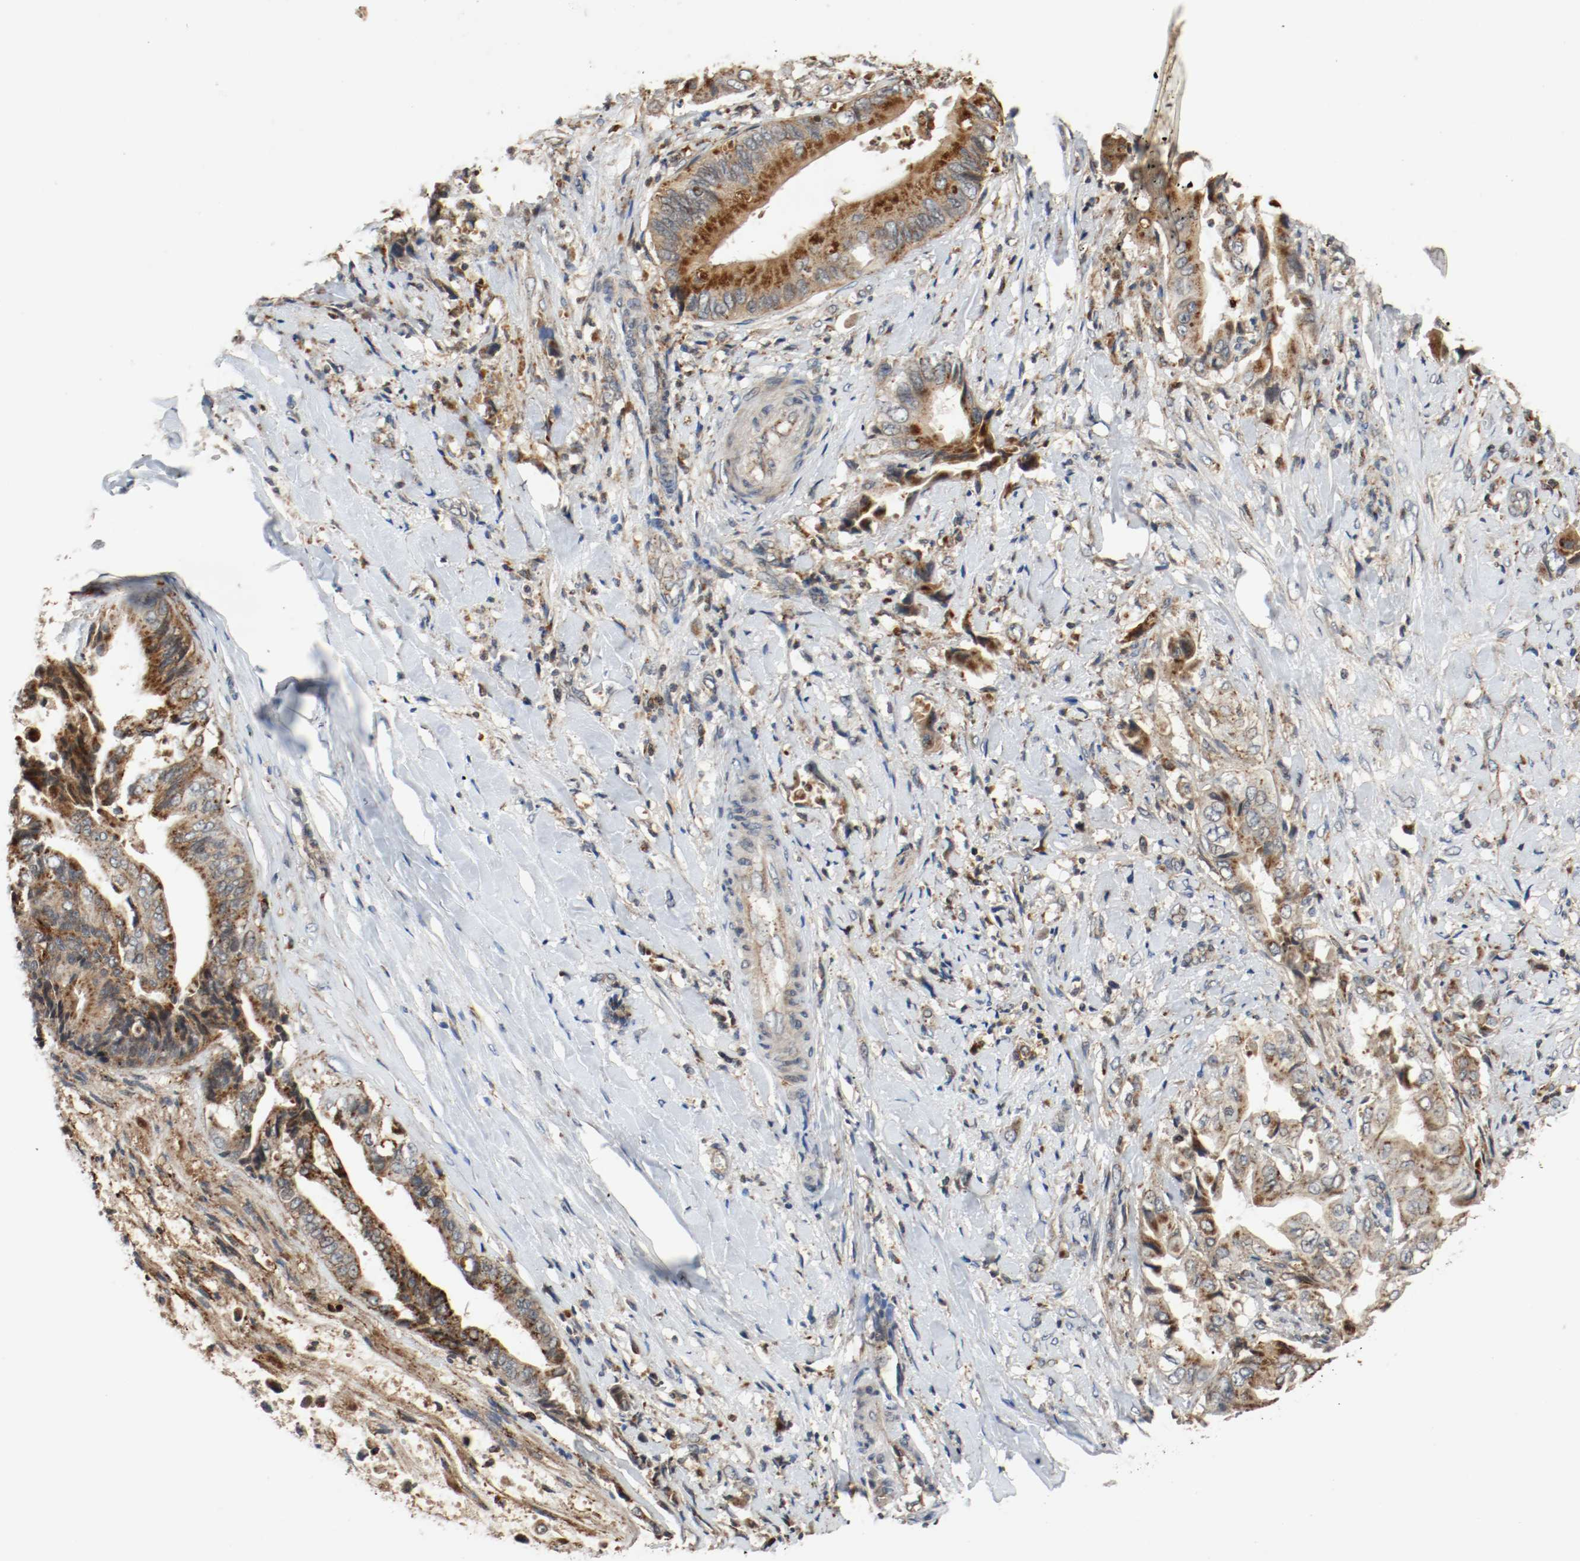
{"staining": {"intensity": "strong", "quantity": ">75%", "location": "cytoplasmic/membranous"}, "tissue": "liver cancer", "cell_type": "Tumor cells", "image_type": "cancer", "snomed": [{"axis": "morphology", "description": "Cholangiocarcinoma"}, {"axis": "topography", "description": "Liver"}], "caption": "Immunohistochemical staining of human liver cholangiocarcinoma demonstrates high levels of strong cytoplasmic/membranous protein staining in about >75% of tumor cells.", "gene": "LAMP2", "patient": {"sex": "male", "age": 58}}